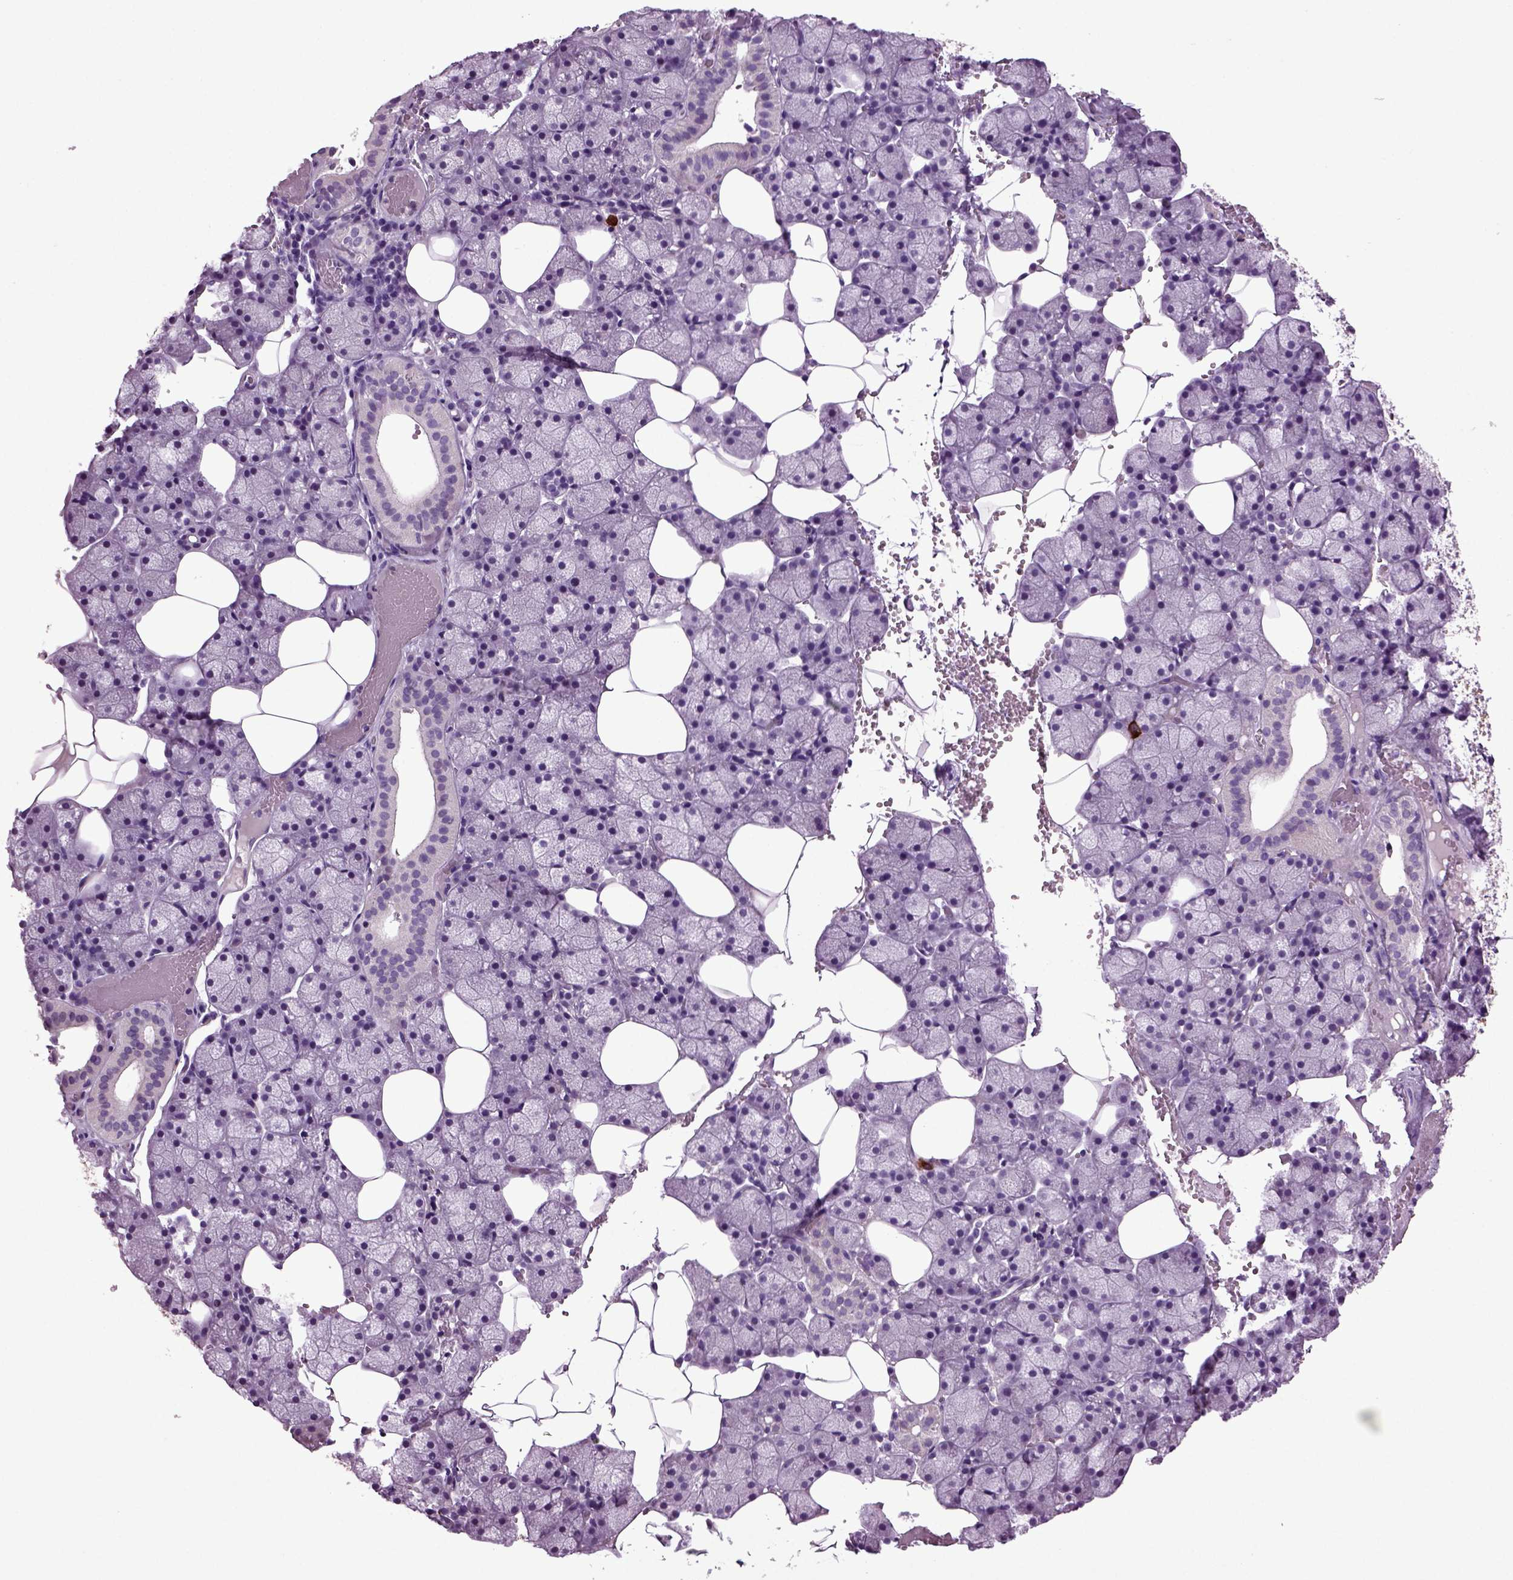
{"staining": {"intensity": "negative", "quantity": "none", "location": "none"}, "tissue": "salivary gland", "cell_type": "Glandular cells", "image_type": "normal", "snomed": [{"axis": "morphology", "description": "Normal tissue, NOS"}, {"axis": "topography", "description": "Salivary gland"}], "caption": "DAB immunohistochemical staining of benign salivary gland reveals no significant expression in glandular cells. The staining was performed using DAB (3,3'-diaminobenzidine) to visualize the protein expression in brown, while the nuclei were stained in blue with hematoxylin (Magnification: 20x).", "gene": "FGF11", "patient": {"sex": "male", "age": 38}}